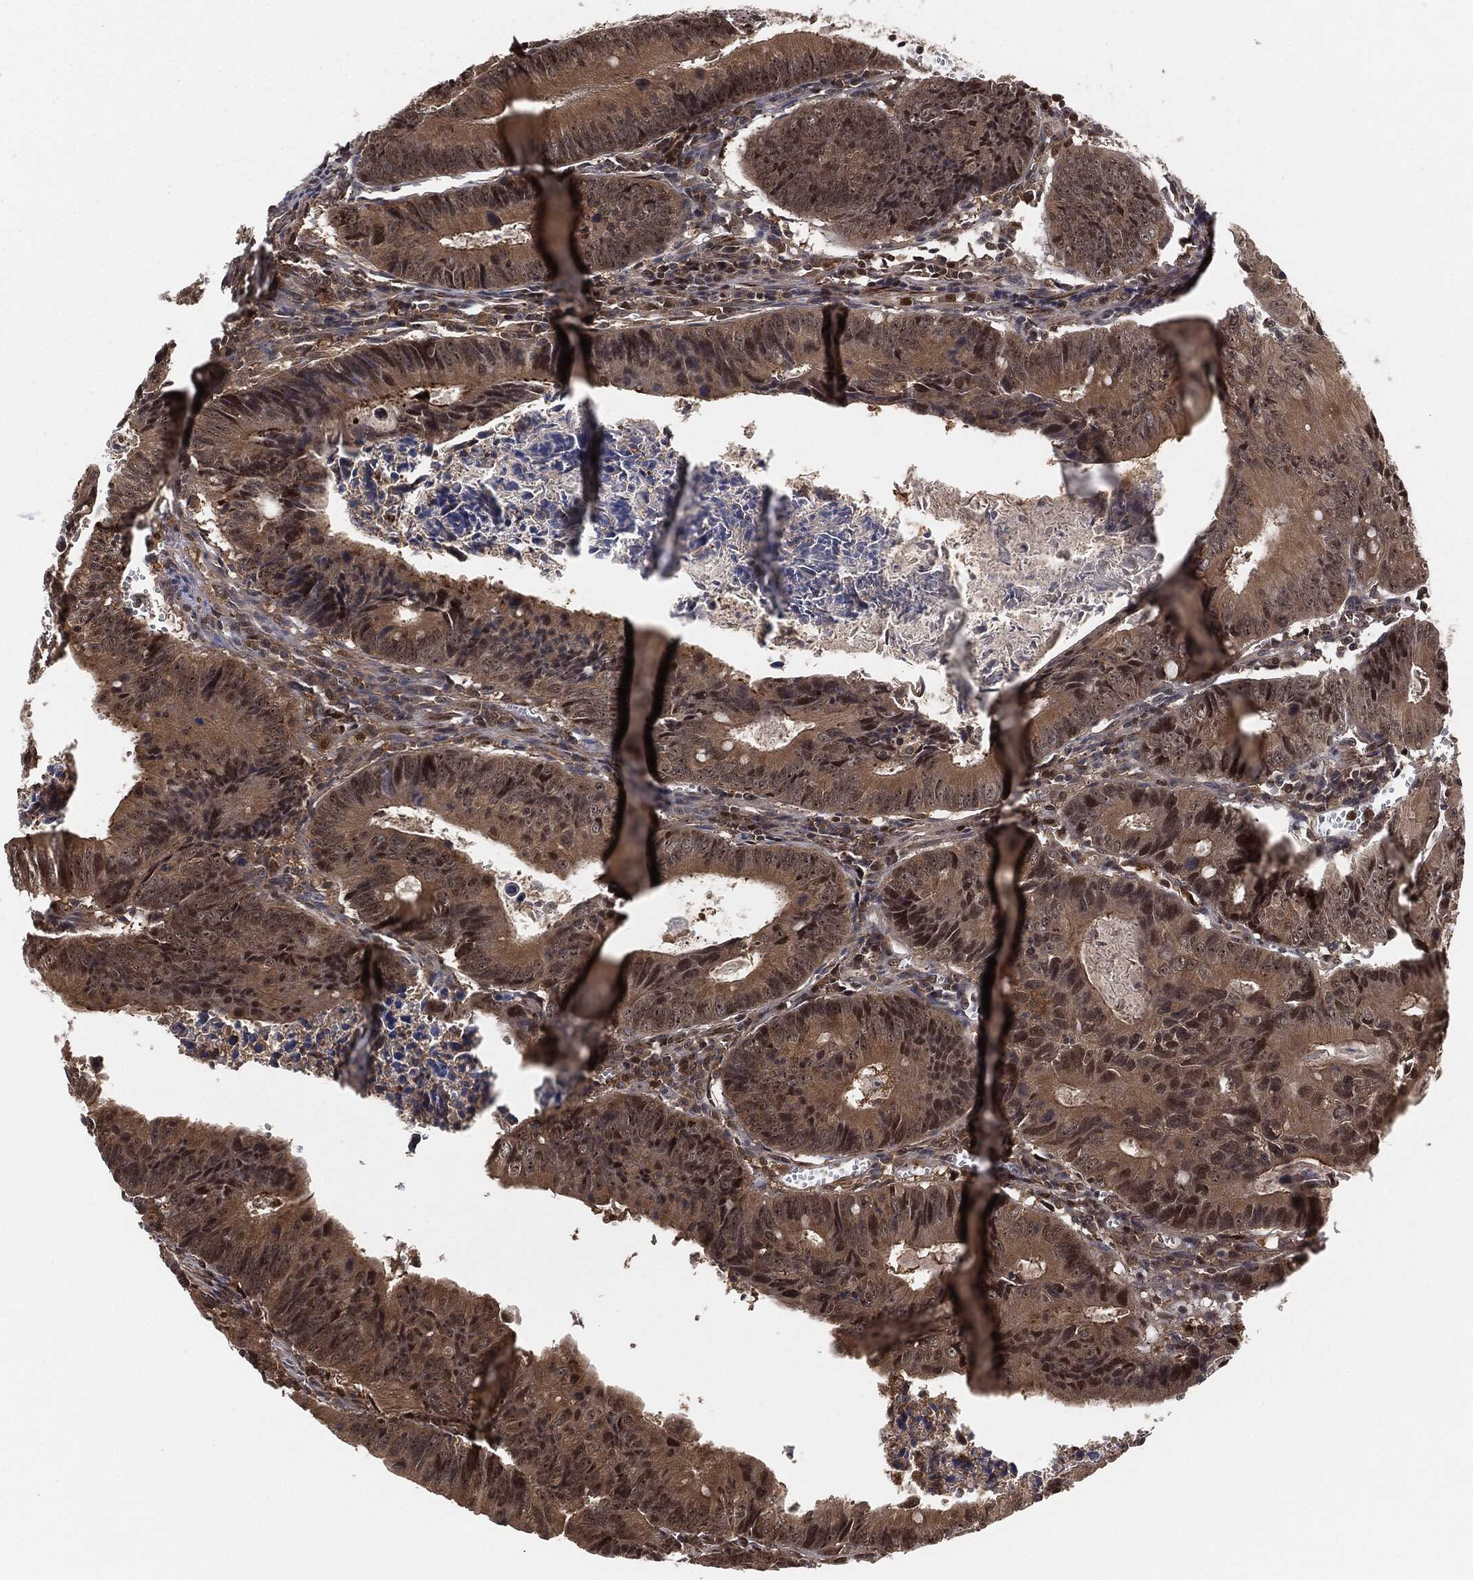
{"staining": {"intensity": "moderate", "quantity": "<25%", "location": "nuclear"}, "tissue": "colorectal cancer", "cell_type": "Tumor cells", "image_type": "cancer", "snomed": [{"axis": "morphology", "description": "Adenocarcinoma, NOS"}, {"axis": "topography", "description": "Colon"}], "caption": "This is a histology image of immunohistochemistry (IHC) staining of colorectal cancer, which shows moderate positivity in the nuclear of tumor cells.", "gene": "CAPRIN2", "patient": {"sex": "female", "age": 87}}